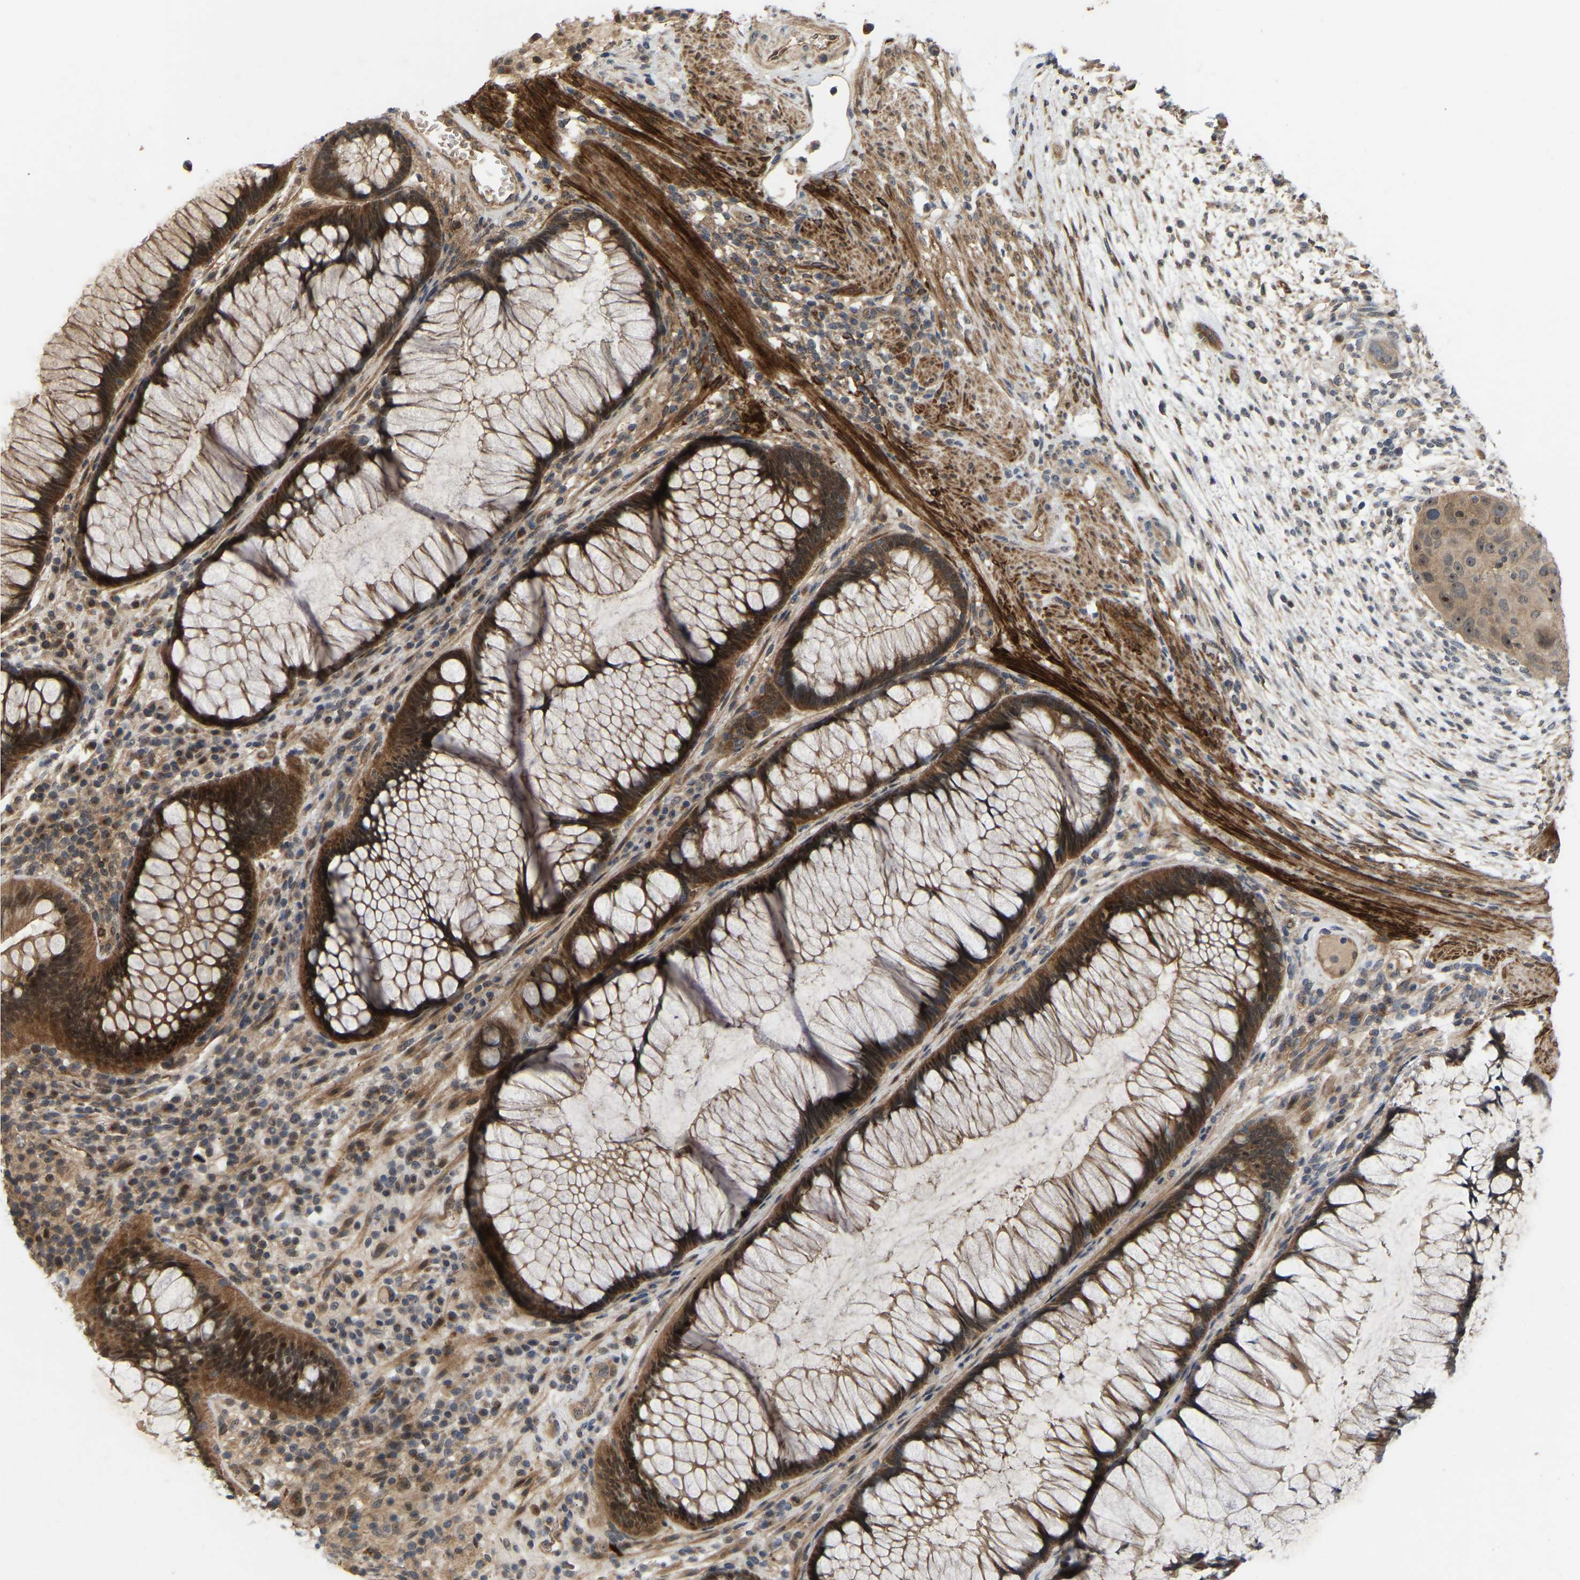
{"staining": {"intensity": "strong", "quantity": ">75%", "location": "cytoplasmic/membranous,nuclear"}, "tissue": "rectum", "cell_type": "Glandular cells", "image_type": "normal", "snomed": [{"axis": "morphology", "description": "Normal tissue, NOS"}, {"axis": "topography", "description": "Rectum"}], "caption": "Immunohistochemistry (IHC) staining of normal rectum, which demonstrates high levels of strong cytoplasmic/membranous,nuclear staining in about >75% of glandular cells indicating strong cytoplasmic/membranous,nuclear protein staining. The staining was performed using DAB (3,3'-diaminobenzidine) (brown) for protein detection and nuclei were counterstained in hematoxylin (blue).", "gene": "LIMK2", "patient": {"sex": "male", "age": 51}}